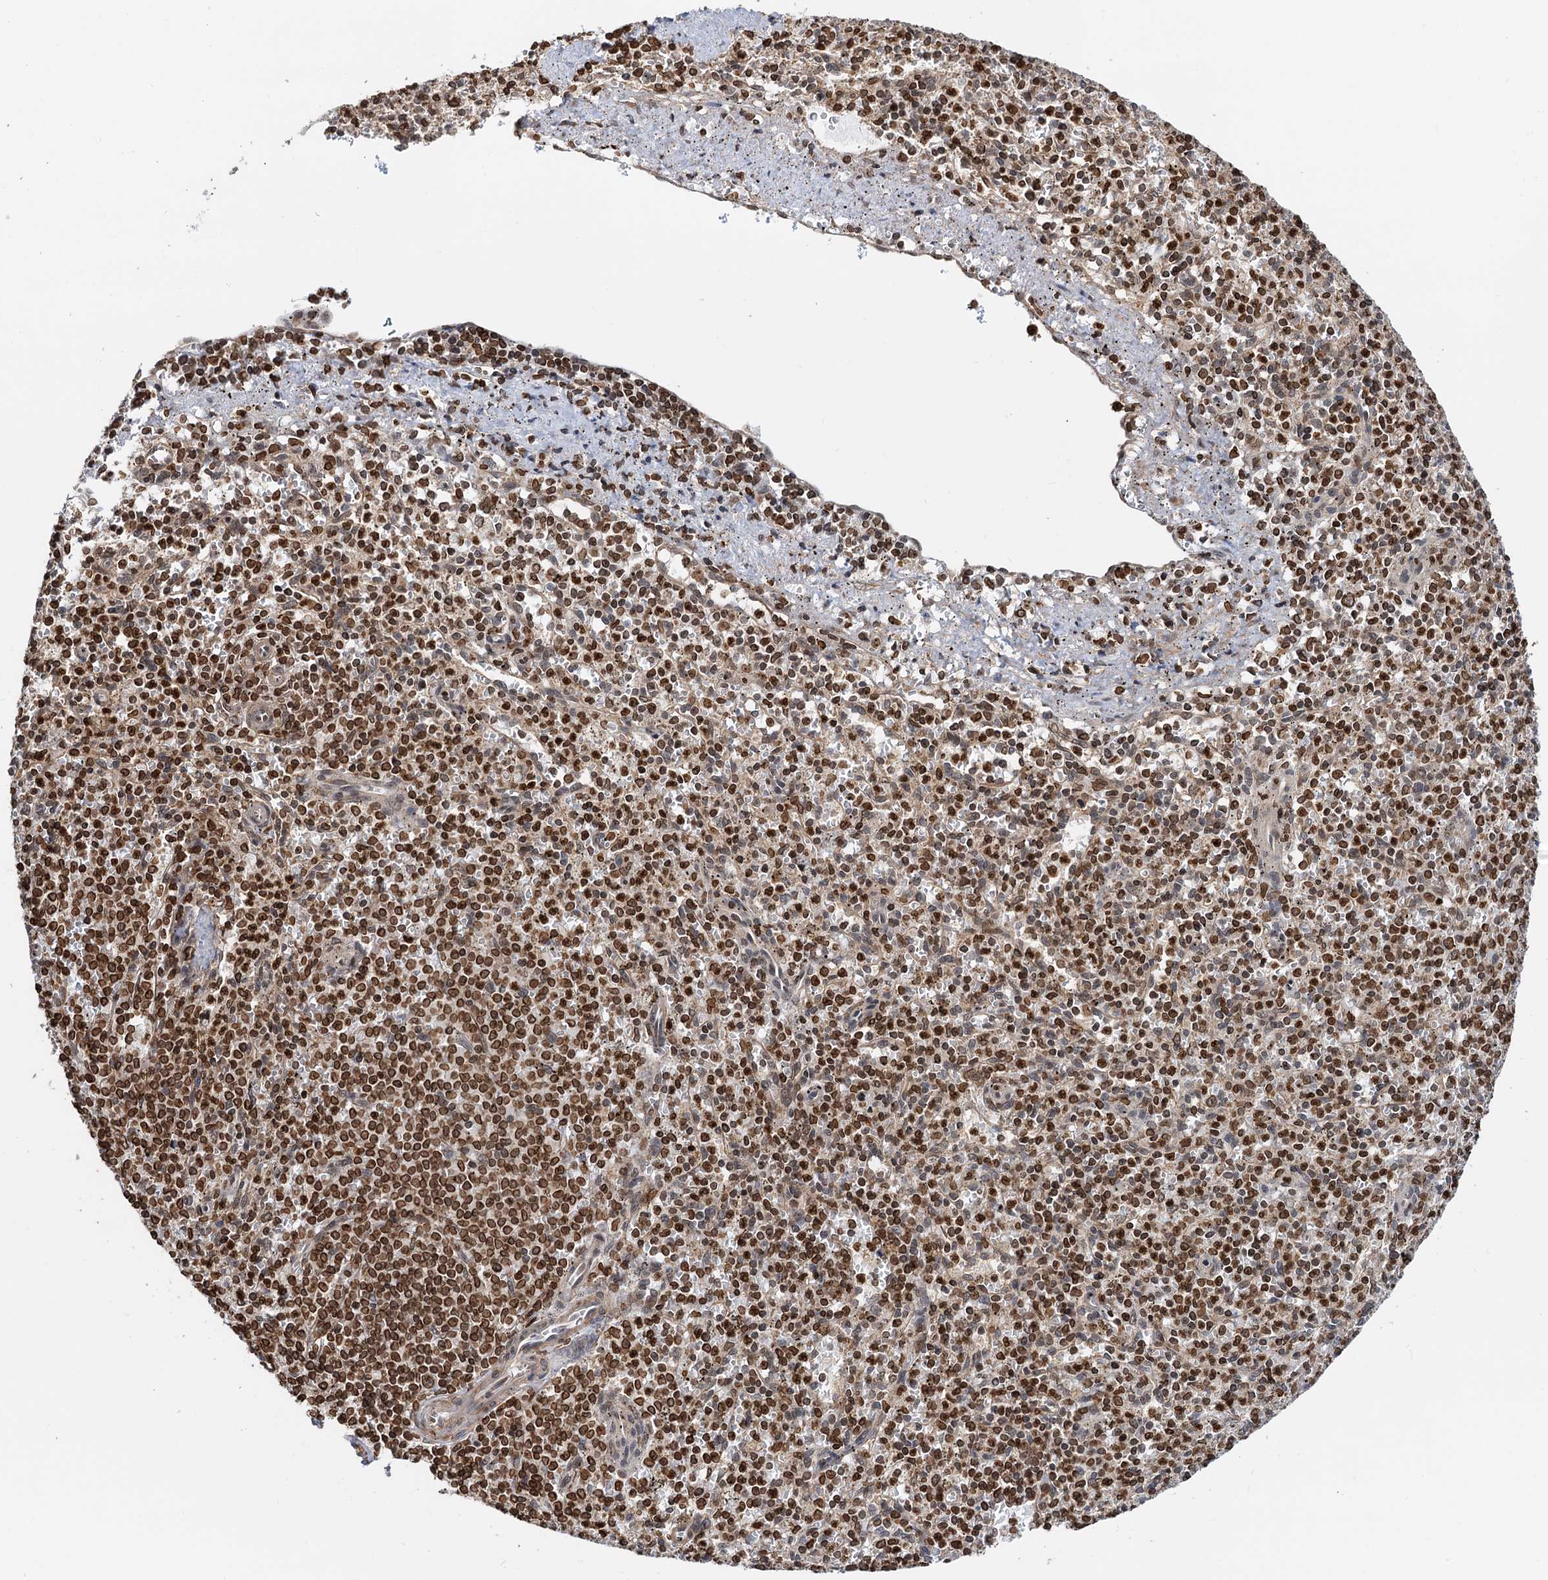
{"staining": {"intensity": "strong", "quantity": "25%-75%", "location": "nuclear"}, "tissue": "spleen", "cell_type": "Cells in red pulp", "image_type": "normal", "snomed": [{"axis": "morphology", "description": "Normal tissue, NOS"}, {"axis": "topography", "description": "Spleen"}], "caption": "Cells in red pulp exhibit strong nuclear expression in about 25%-75% of cells in normal spleen. (brown staining indicates protein expression, while blue staining denotes nuclei).", "gene": "ZC3H13", "patient": {"sex": "male", "age": 72}}